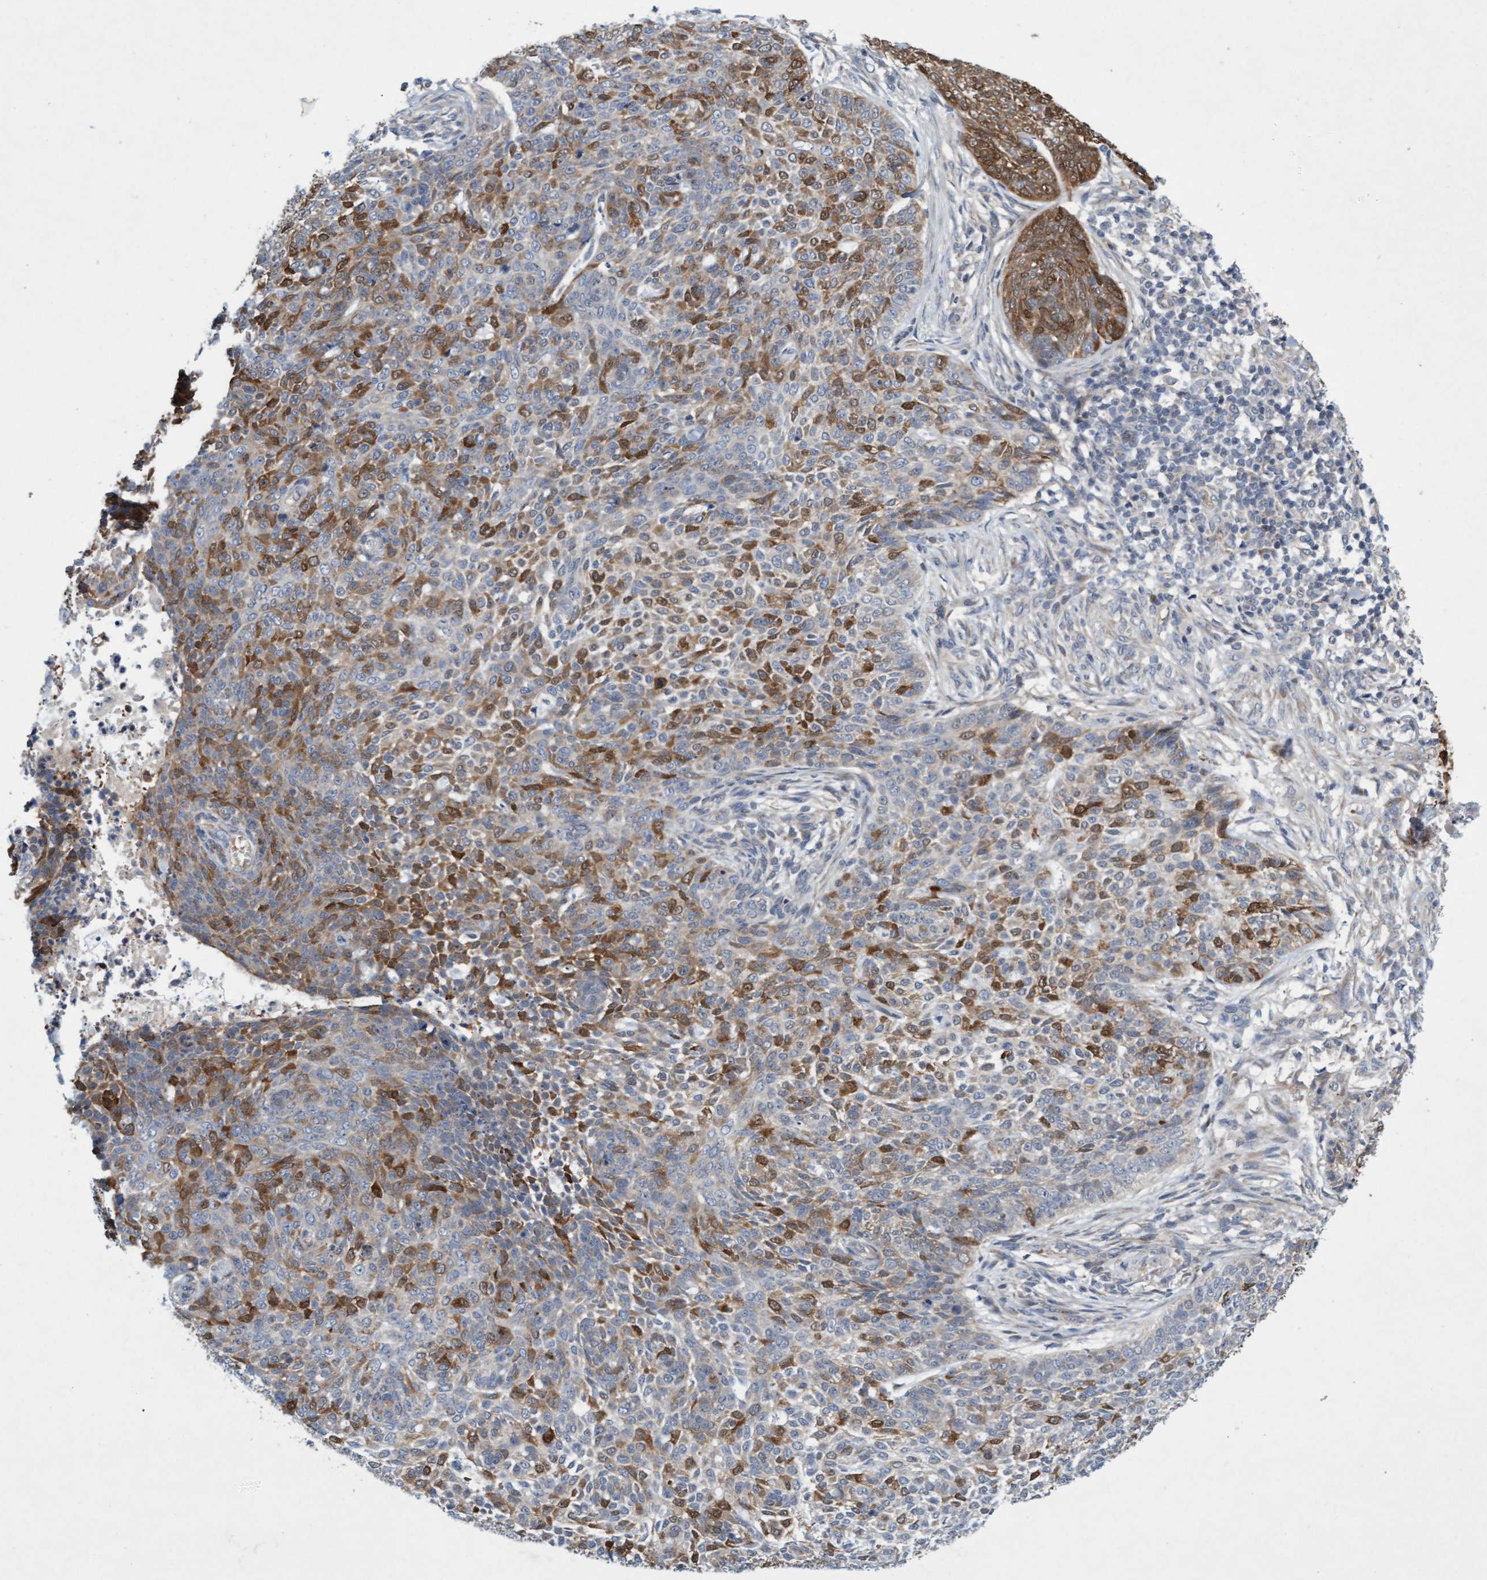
{"staining": {"intensity": "moderate", "quantity": "25%-75%", "location": "cytoplasmic/membranous"}, "tissue": "skin cancer", "cell_type": "Tumor cells", "image_type": "cancer", "snomed": [{"axis": "morphology", "description": "Basal cell carcinoma"}, {"axis": "topography", "description": "Skin"}], "caption": "IHC histopathology image of basal cell carcinoma (skin) stained for a protein (brown), which reveals medium levels of moderate cytoplasmic/membranous expression in approximately 25%-75% of tumor cells.", "gene": "DDHD2", "patient": {"sex": "female", "age": 64}}